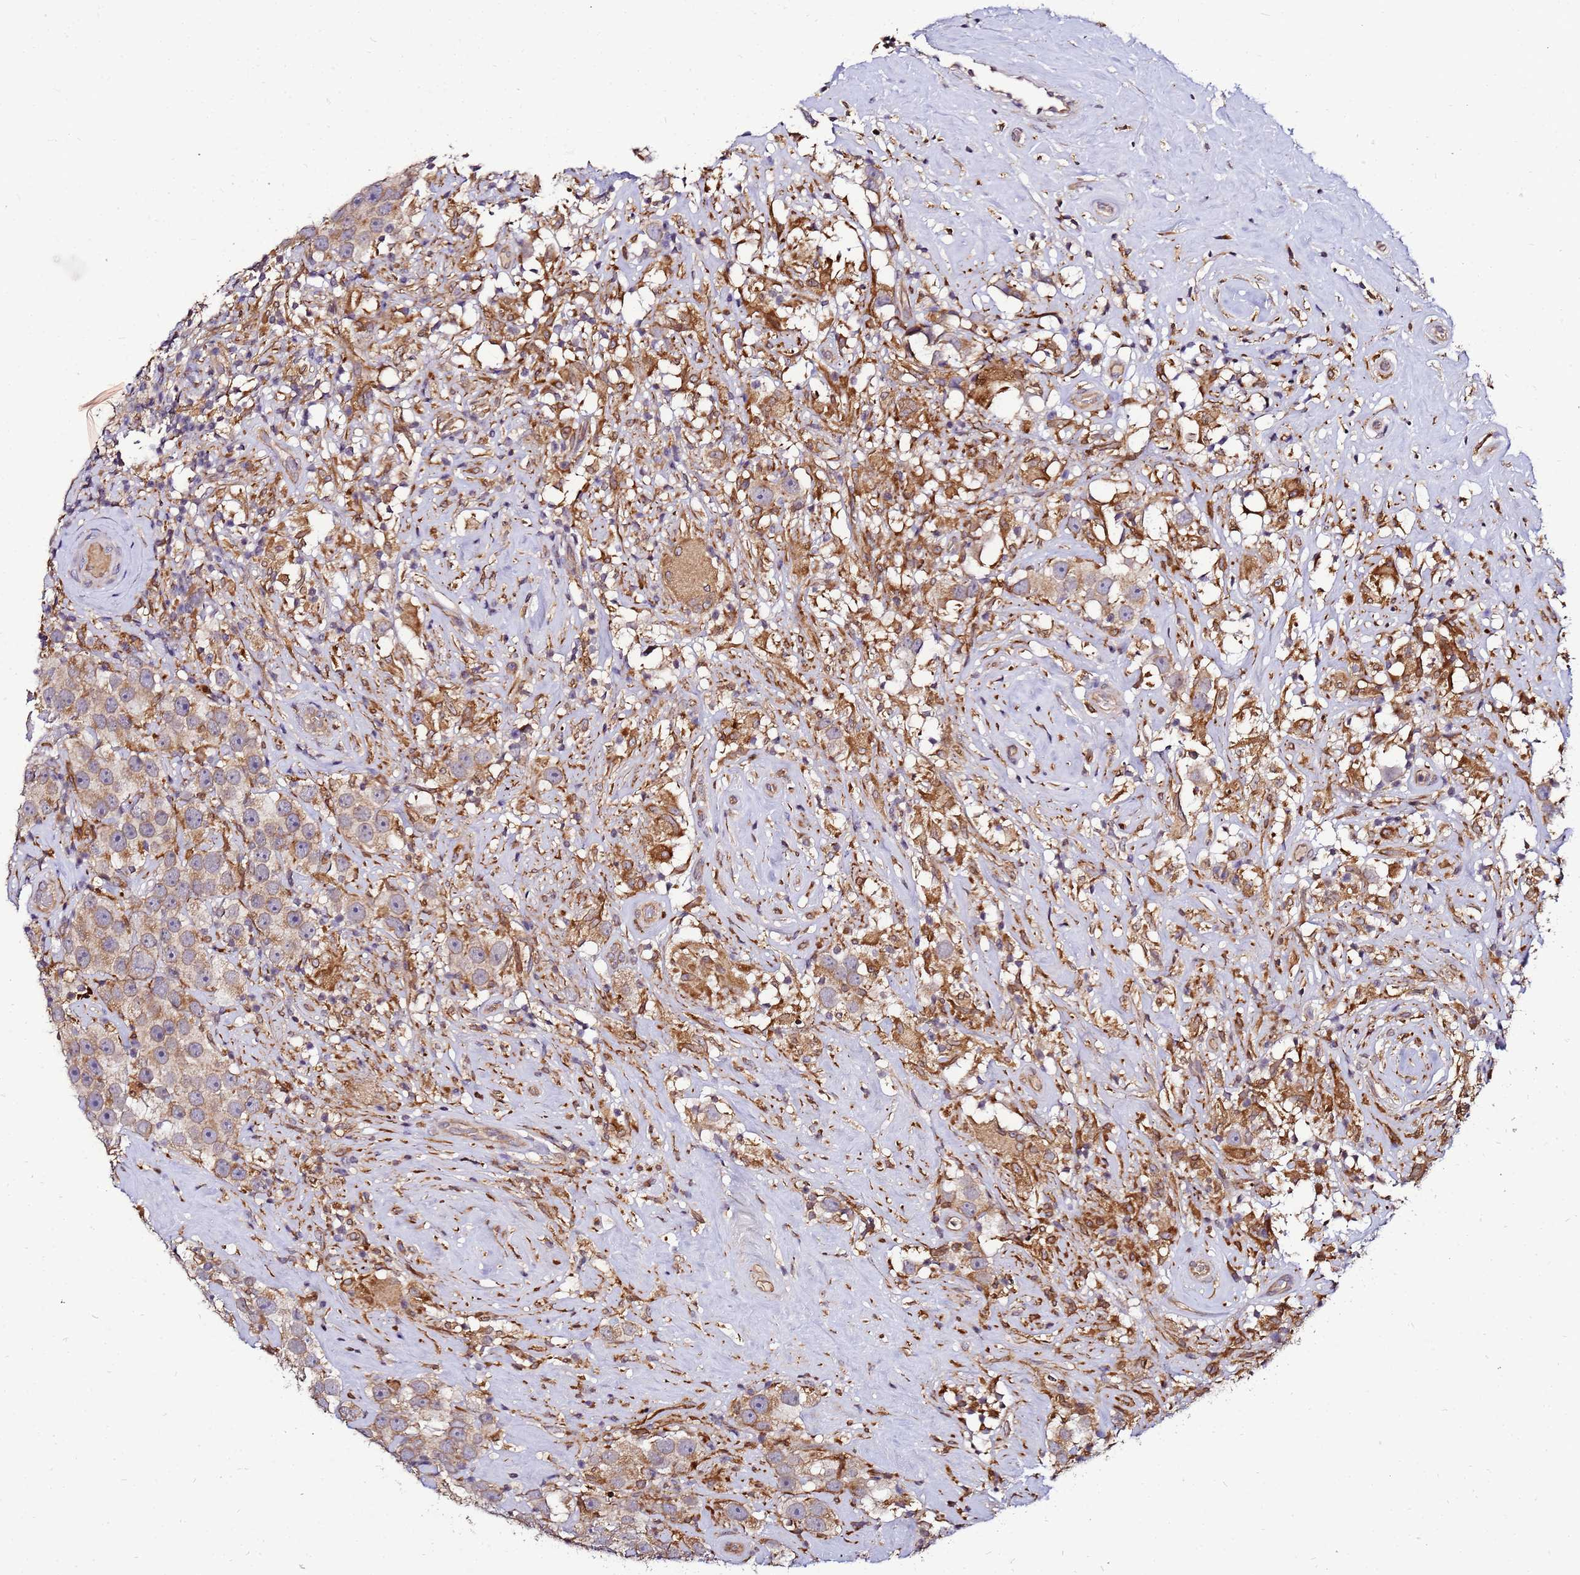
{"staining": {"intensity": "moderate", "quantity": ">75%", "location": "cytoplasmic/membranous"}, "tissue": "testis cancer", "cell_type": "Tumor cells", "image_type": "cancer", "snomed": [{"axis": "morphology", "description": "Seminoma, NOS"}, {"axis": "topography", "description": "Testis"}], "caption": "About >75% of tumor cells in human testis cancer (seminoma) reveal moderate cytoplasmic/membranous protein staining as visualized by brown immunohistochemical staining.", "gene": "ADPGK", "patient": {"sex": "male", "age": 49}}